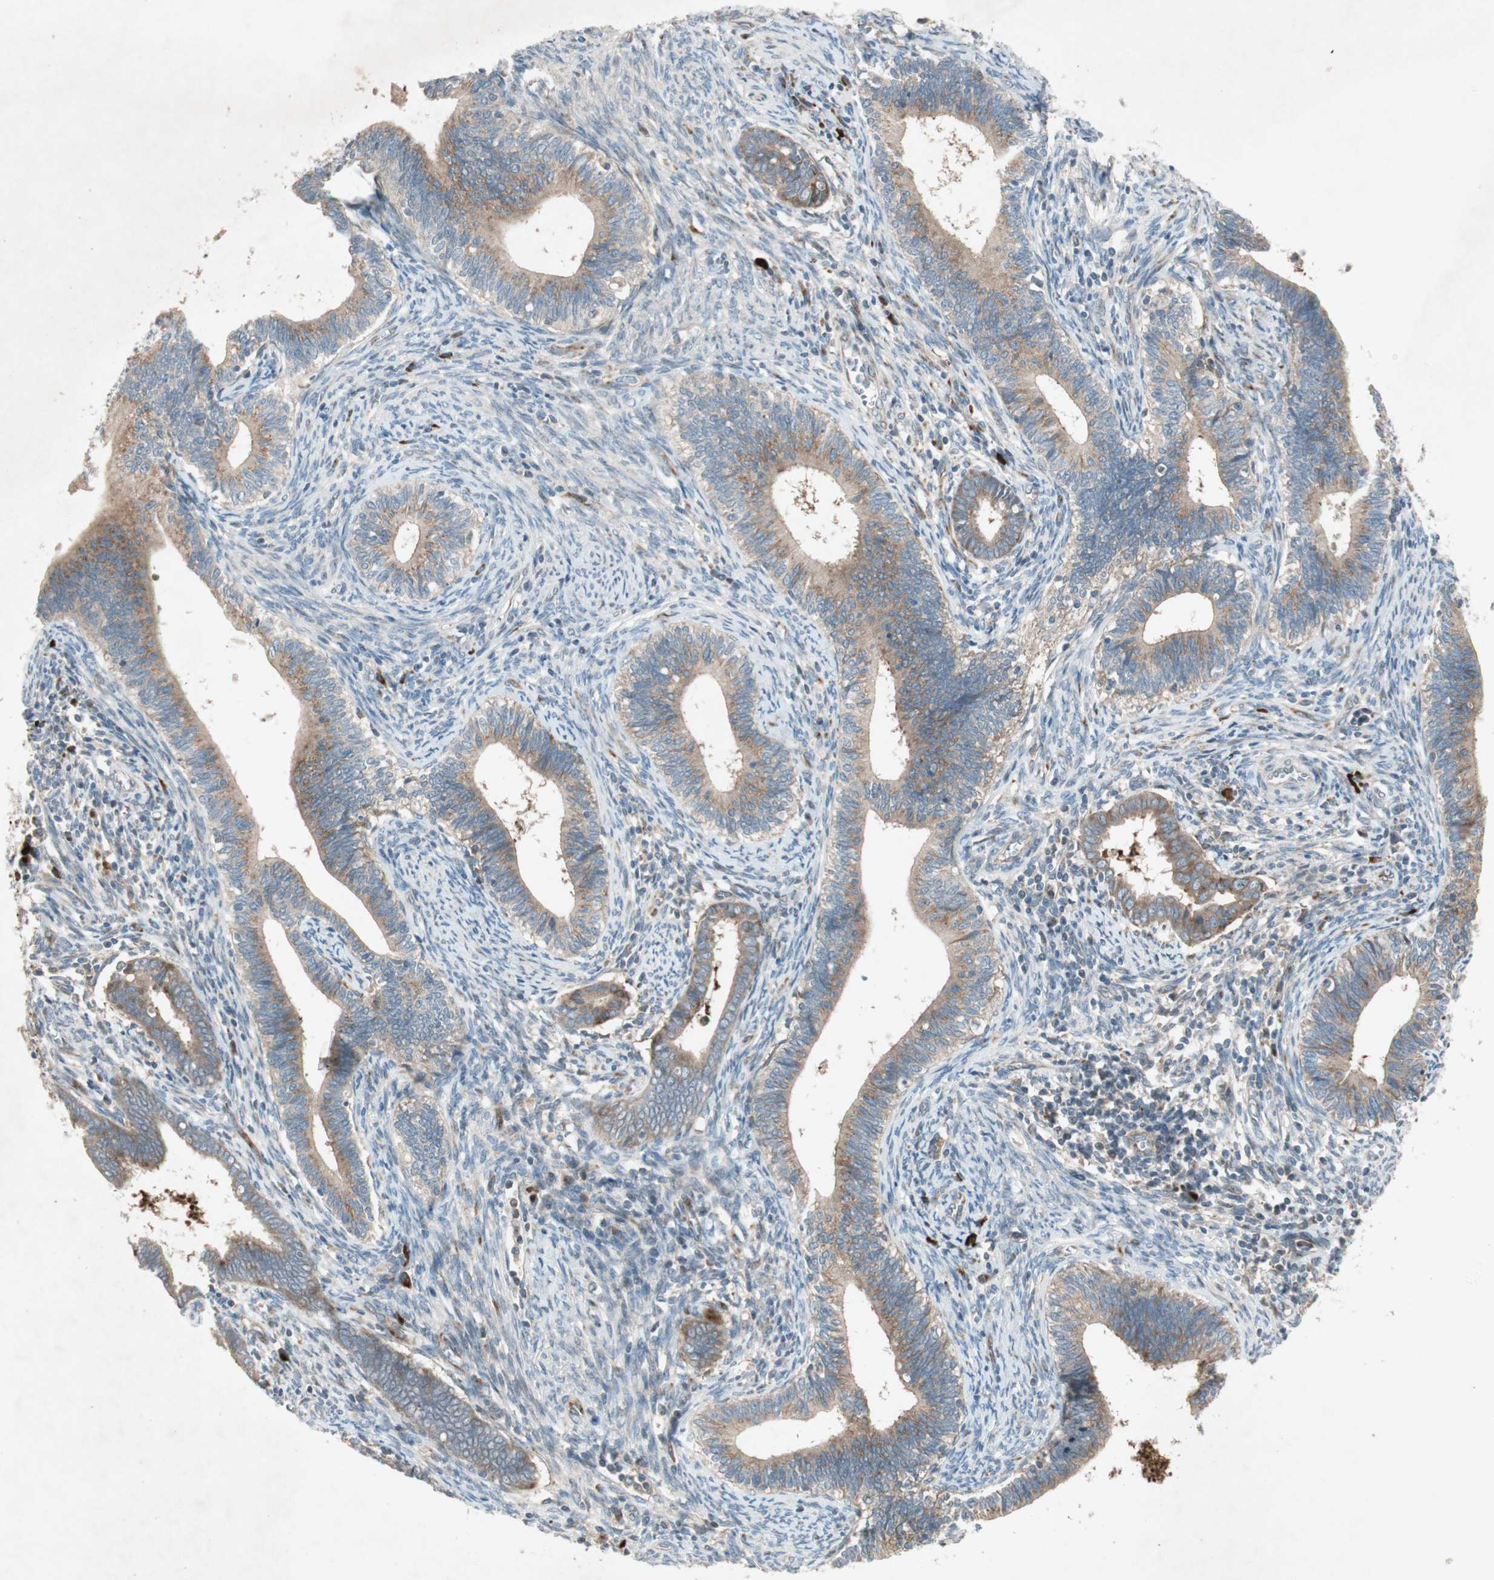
{"staining": {"intensity": "moderate", "quantity": ">75%", "location": "cytoplasmic/membranous"}, "tissue": "cervical cancer", "cell_type": "Tumor cells", "image_type": "cancer", "snomed": [{"axis": "morphology", "description": "Adenocarcinoma, NOS"}, {"axis": "topography", "description": "Cervix"}], "caption": "Immunohistochemistry (IHC) image of cervical adenocarcinoma stained for a protein (brown), which displays medium levels of moderate cytoplasmic/membranous expression in about >75% of tumor cells.", "gene": "APOO", "patient": {"sex": "female", "age": 44}}